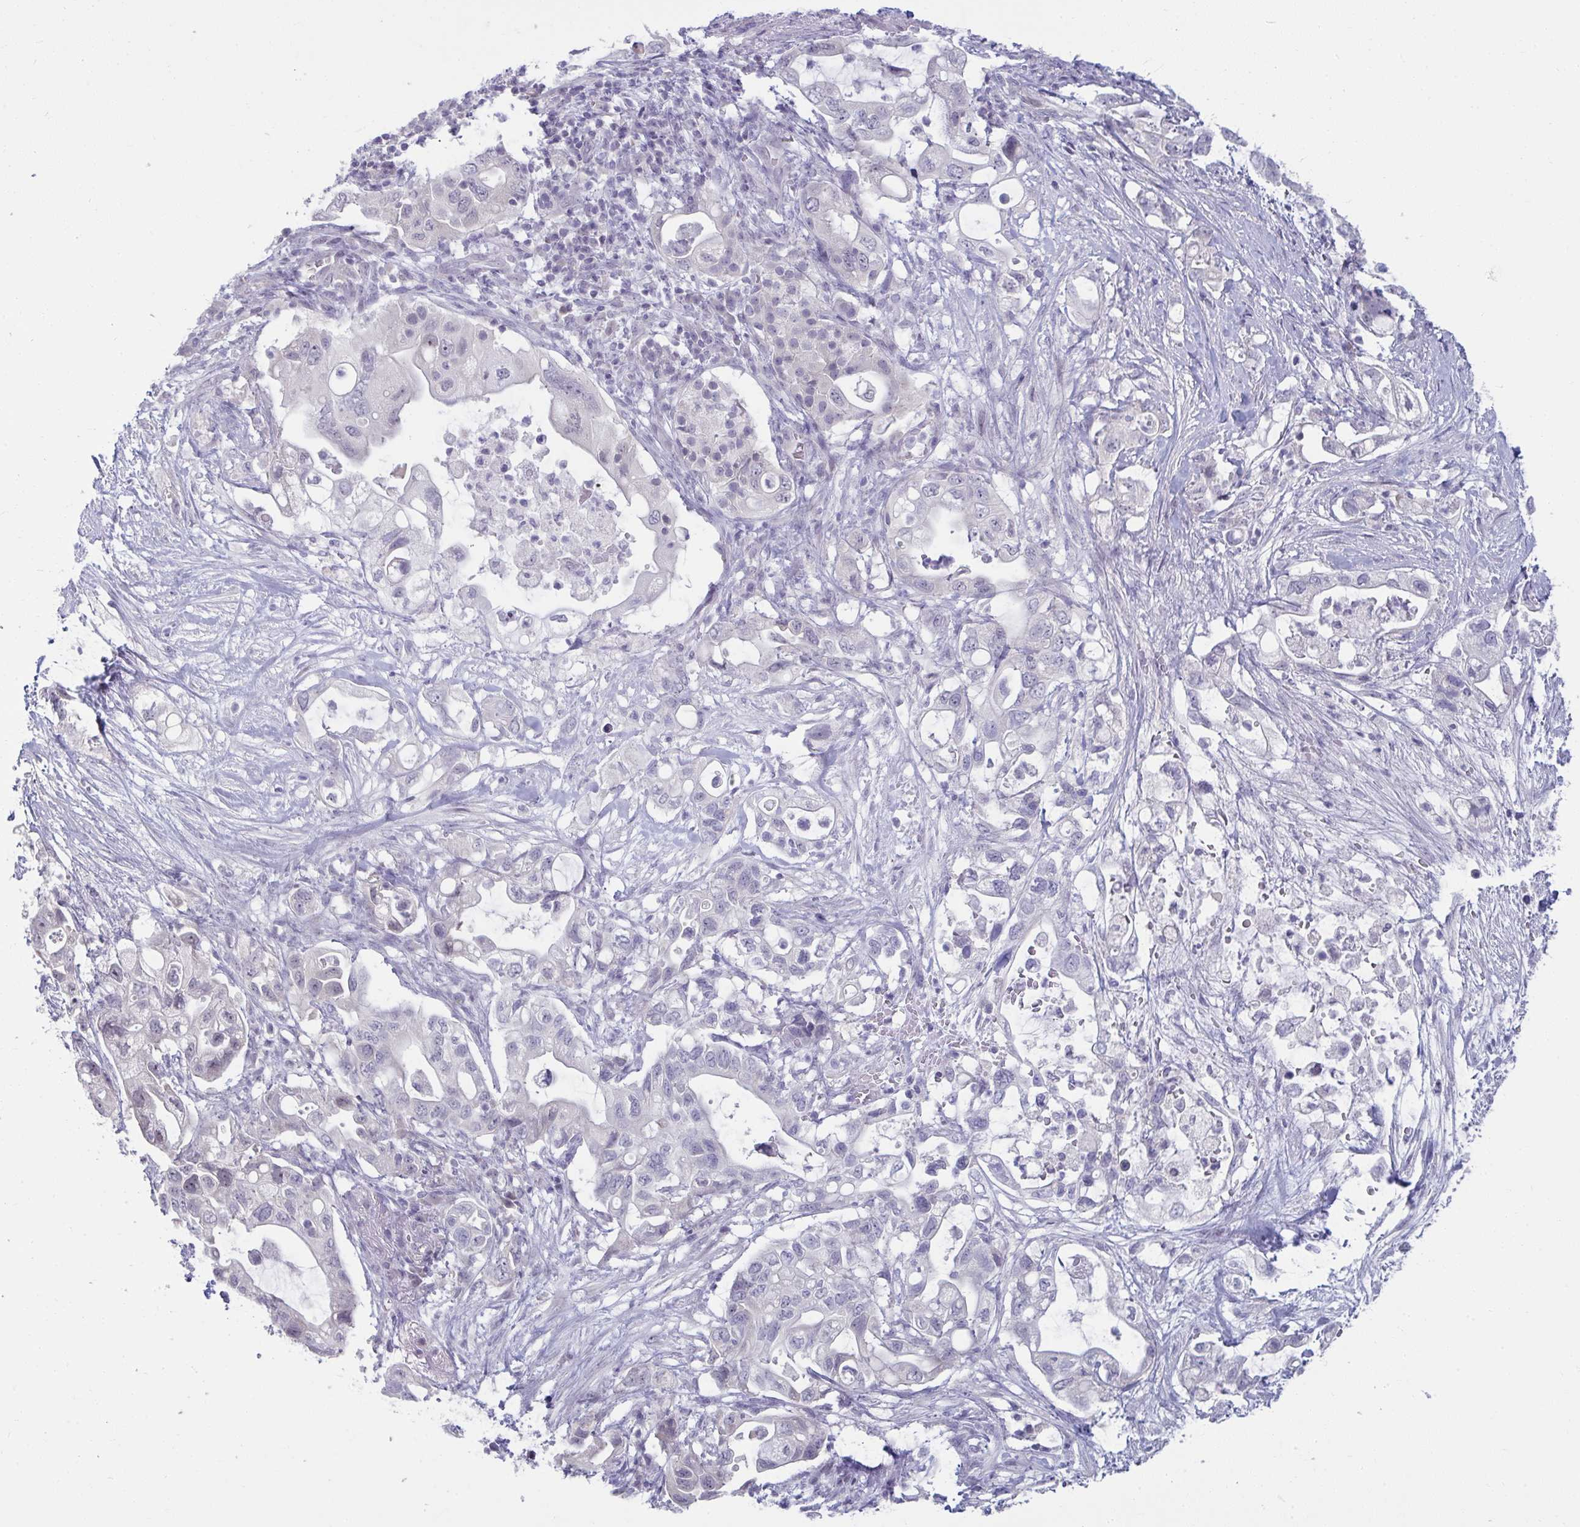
{"staining": {"intensity": "negative", "quantity": "none", "location": "none"}, "tissue": "pancreatic cancer", "cell_type": "Tumor cells", "image_type": "cancer", "snomed": [{"axis": "morphology", "description": "Adenocarcinoma, NOS"}, {"axis": "topography", "description": "Pancreas"}], "caption": "Immunohistochemical staining of adenocarcinoma (pancreatic) shows no significant positivity in tumor cells.", "gene": "RNASEH1", "patient": {"sex": "female", "age": 72}}